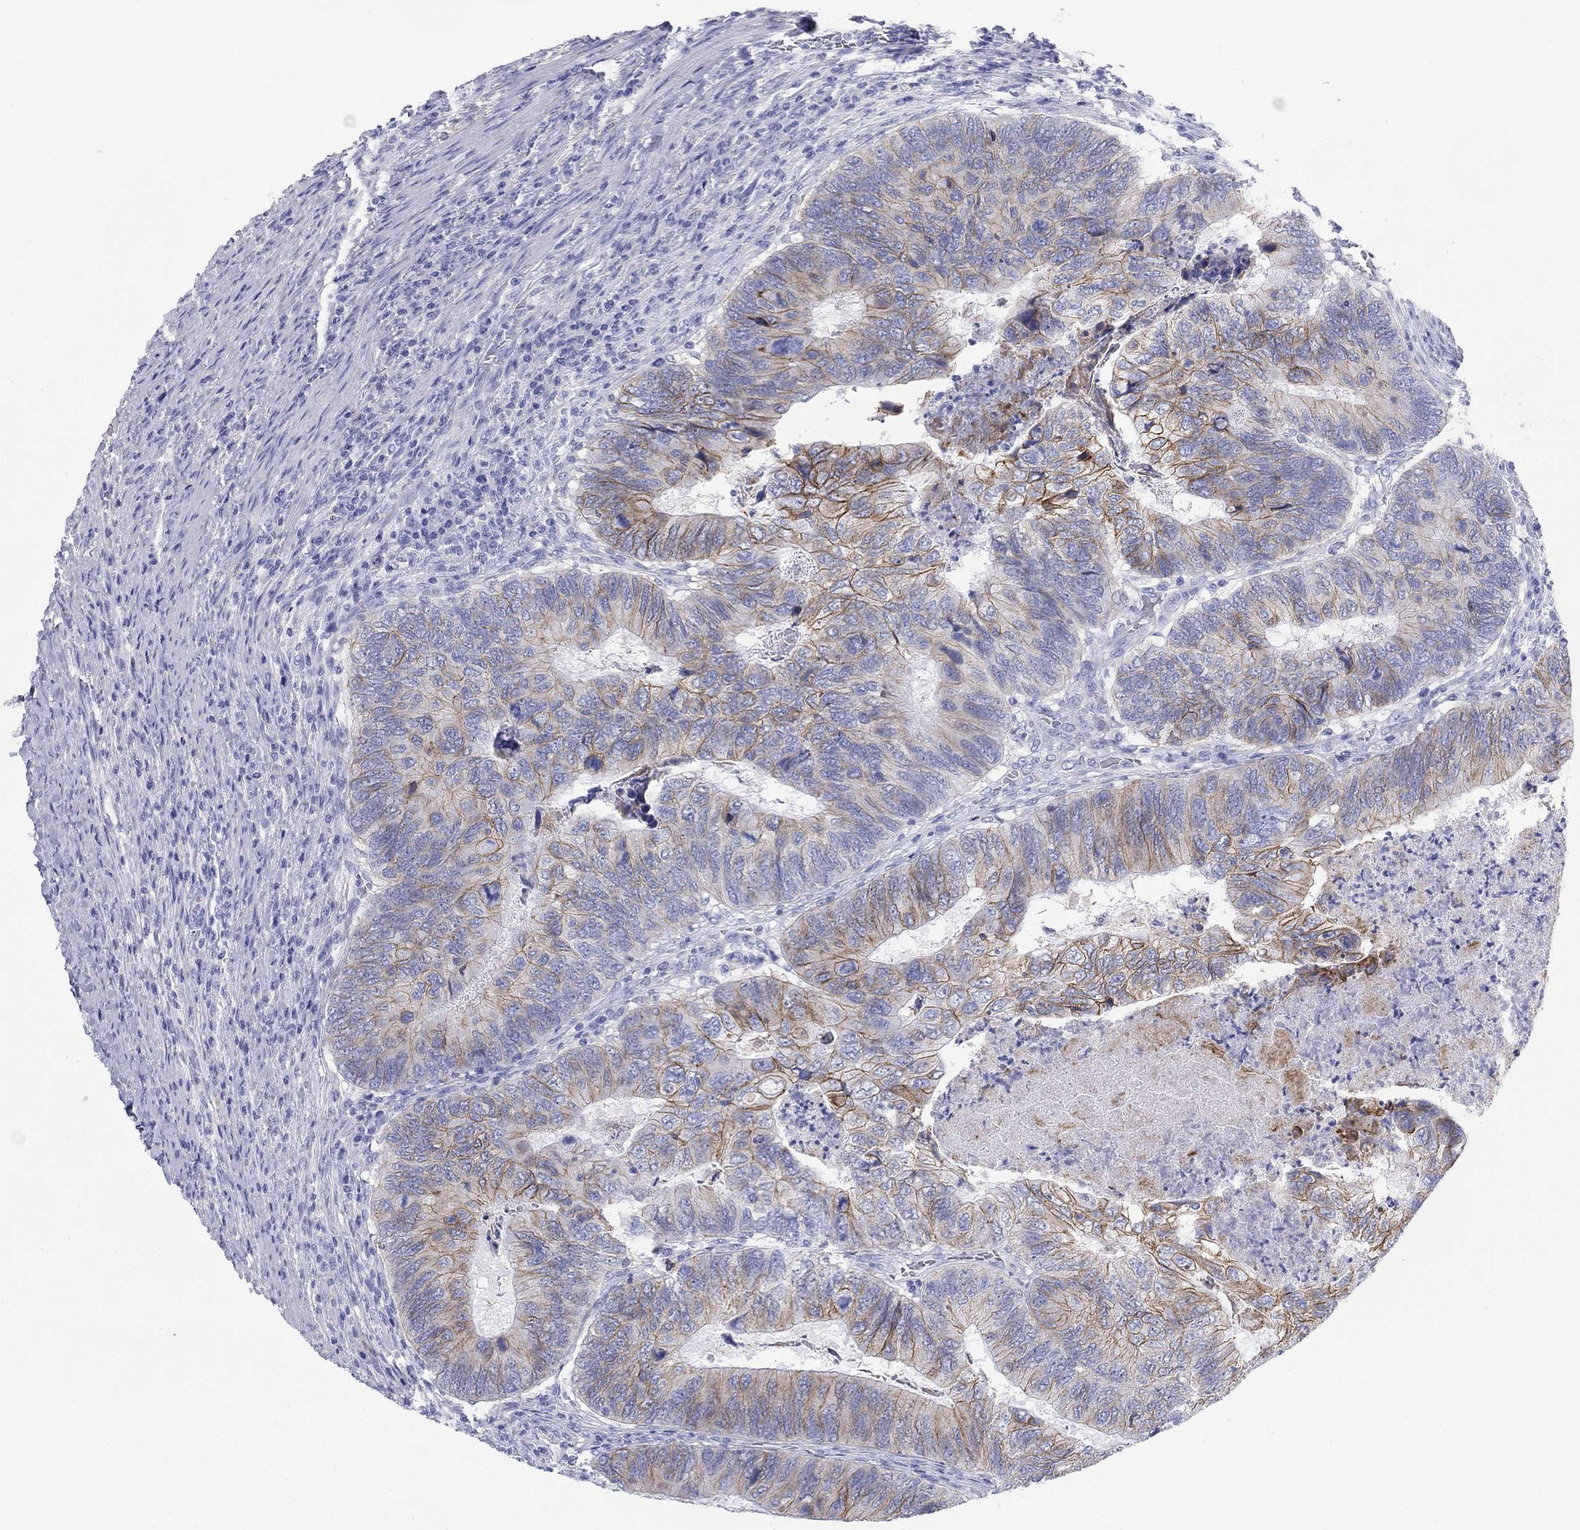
{"staining": {"intensity": "strong", "quantity": "<25%", "location": "cytoplasmic/membranous"}, "tissue": "colorectal cancer", "cell_type": "Tumor cells", "image_type": "cancer", "snomed": [{"axis": "morphology", "description": "Adenocarcinoma, NOS"}, {"axis": "topography", "description": "Colon"}], "caption": "A brown stain labels strong cytoplasmic/membranous expression of a protein in human adenocarcinoma (colorectal) tumor cells.", "gene": "ATP1B1", "patient": {"sex": "female", "age": 67}}